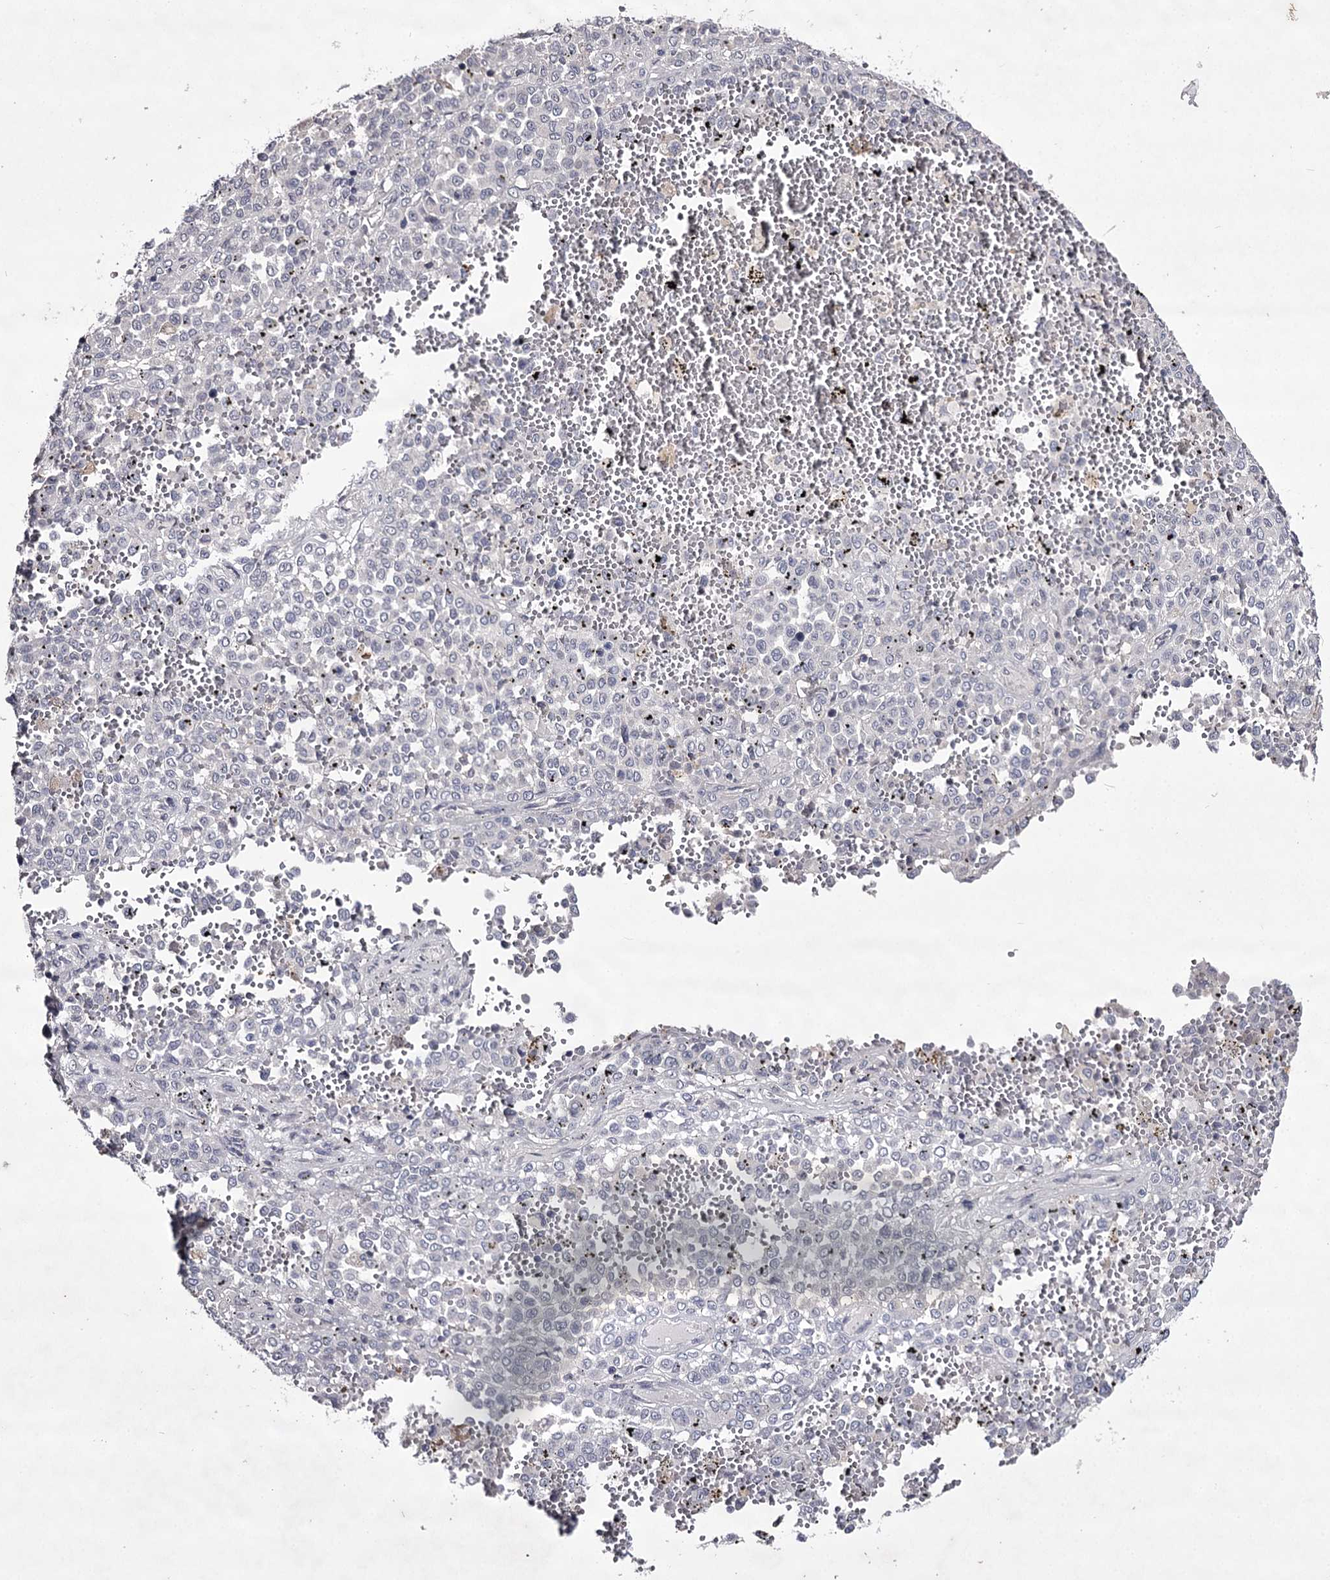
{"staining": {"intensity": "negative", "quantity": "none", "location": "none"}, "tissue": "melanoma", "cell_type": "Tumor cells", "image_type": "cancer", "snomed": [{"axis": "morphology", "description": "Malignant melanoma, Metastatic site"}, {"axis": "topography", "description": "Pancreas"}], "caption": "High power microscopy micrograph of an immunohistochemistry (IHC) image of melanoma, revealing no significant expression in tumor cells.", "gene": "PRM2", "patient": {"sex": "female", "age": 30}}